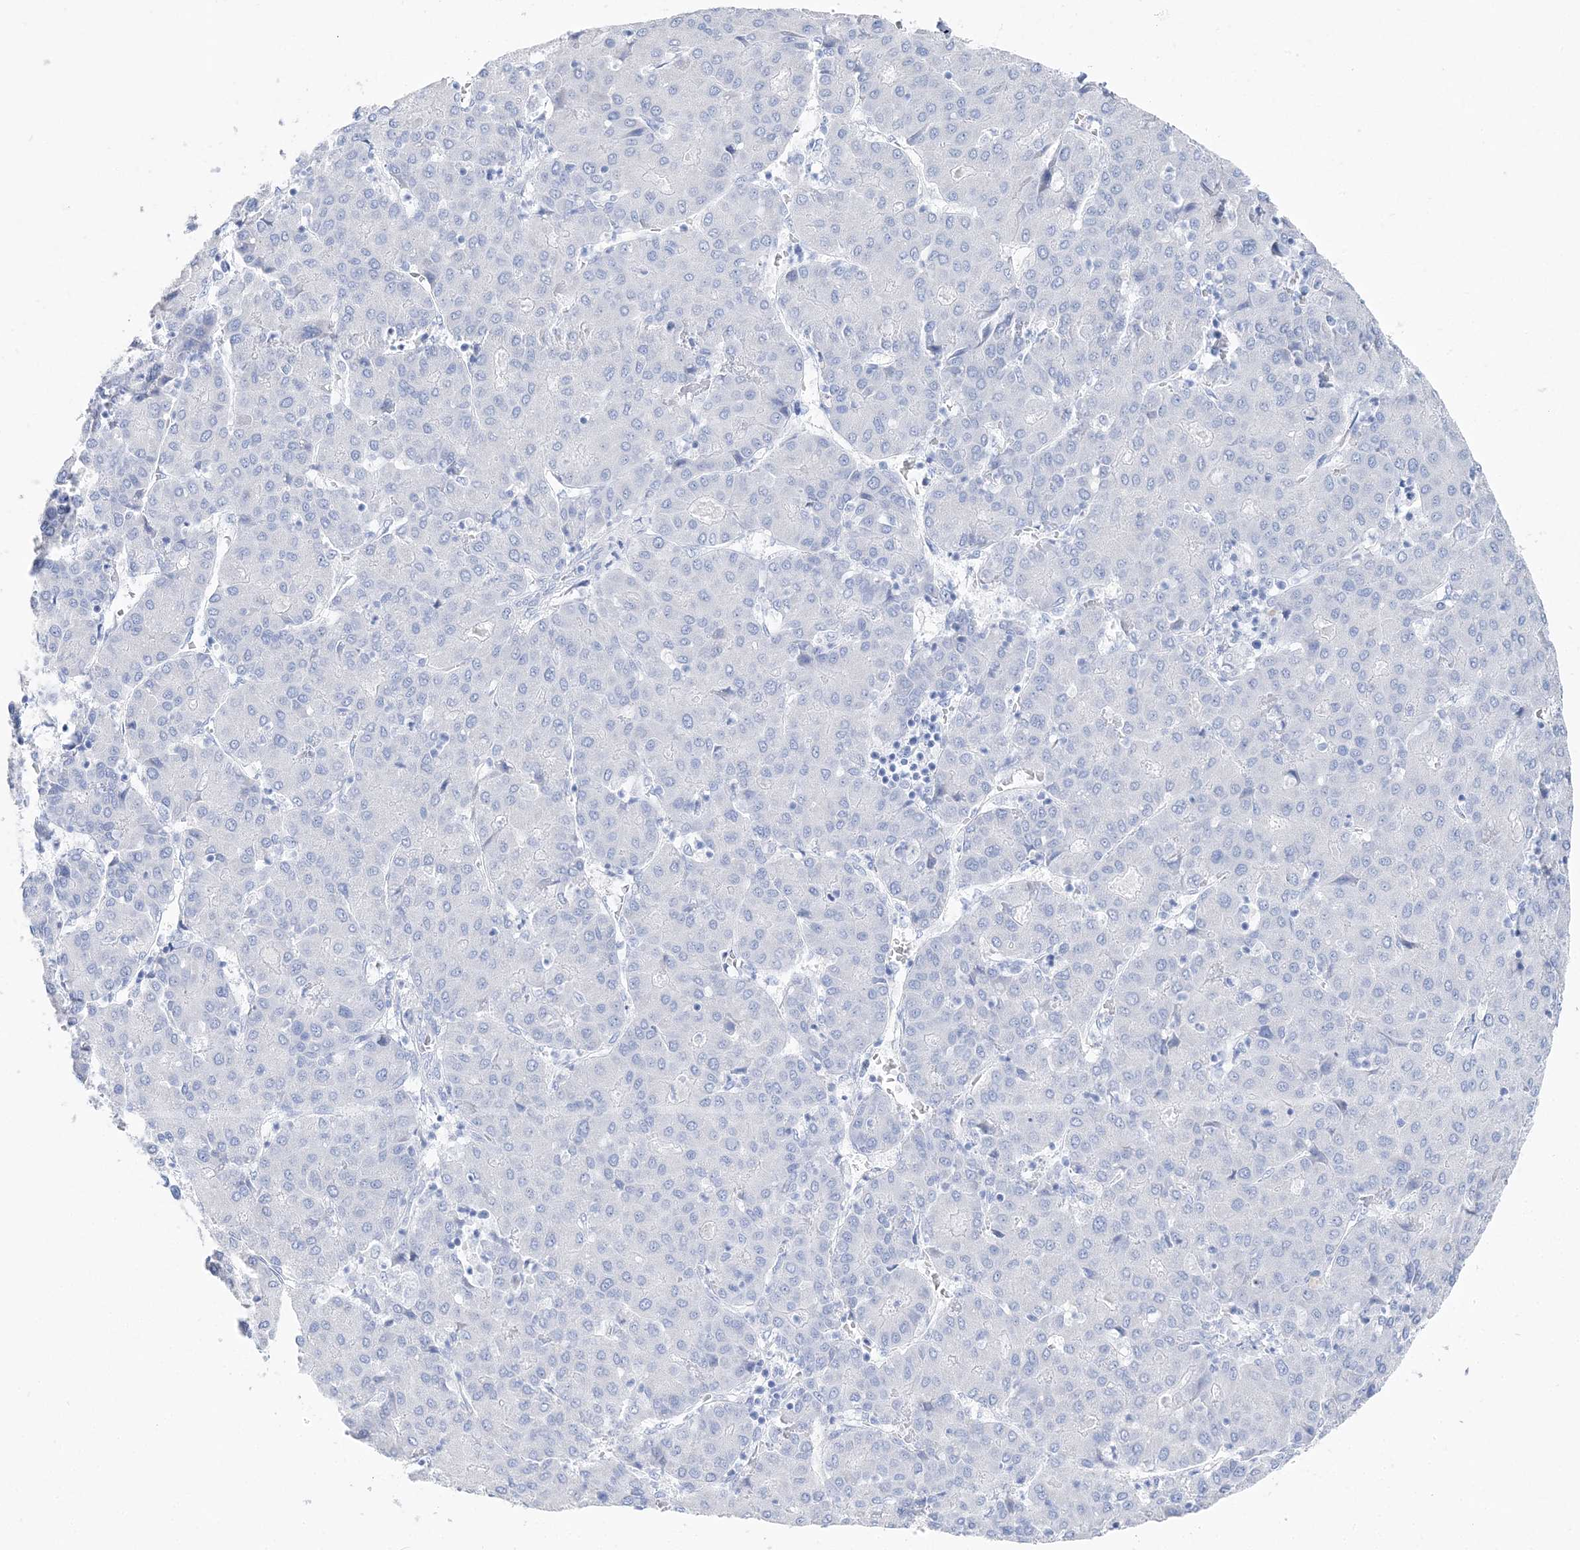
{"staining": {"intensity": "negative", "quantity": "none", "location": "none"}, "tissue": "liver cancer", "cell_type": "Tumor cells", "image_type": "cancer", "snomed": [{"axis": "morphology", "description": "Carcinoma, Hepatocellular, NOS"}, {"axis": "topography", "description": "Liver"}], "caption": "A photomicrograph of human liver cancer (hepatocellular carcinoma) is negative for staining in tumor cells.", "gene": "TSPYL6", "patient": {"sex": "male", "age": 65}}